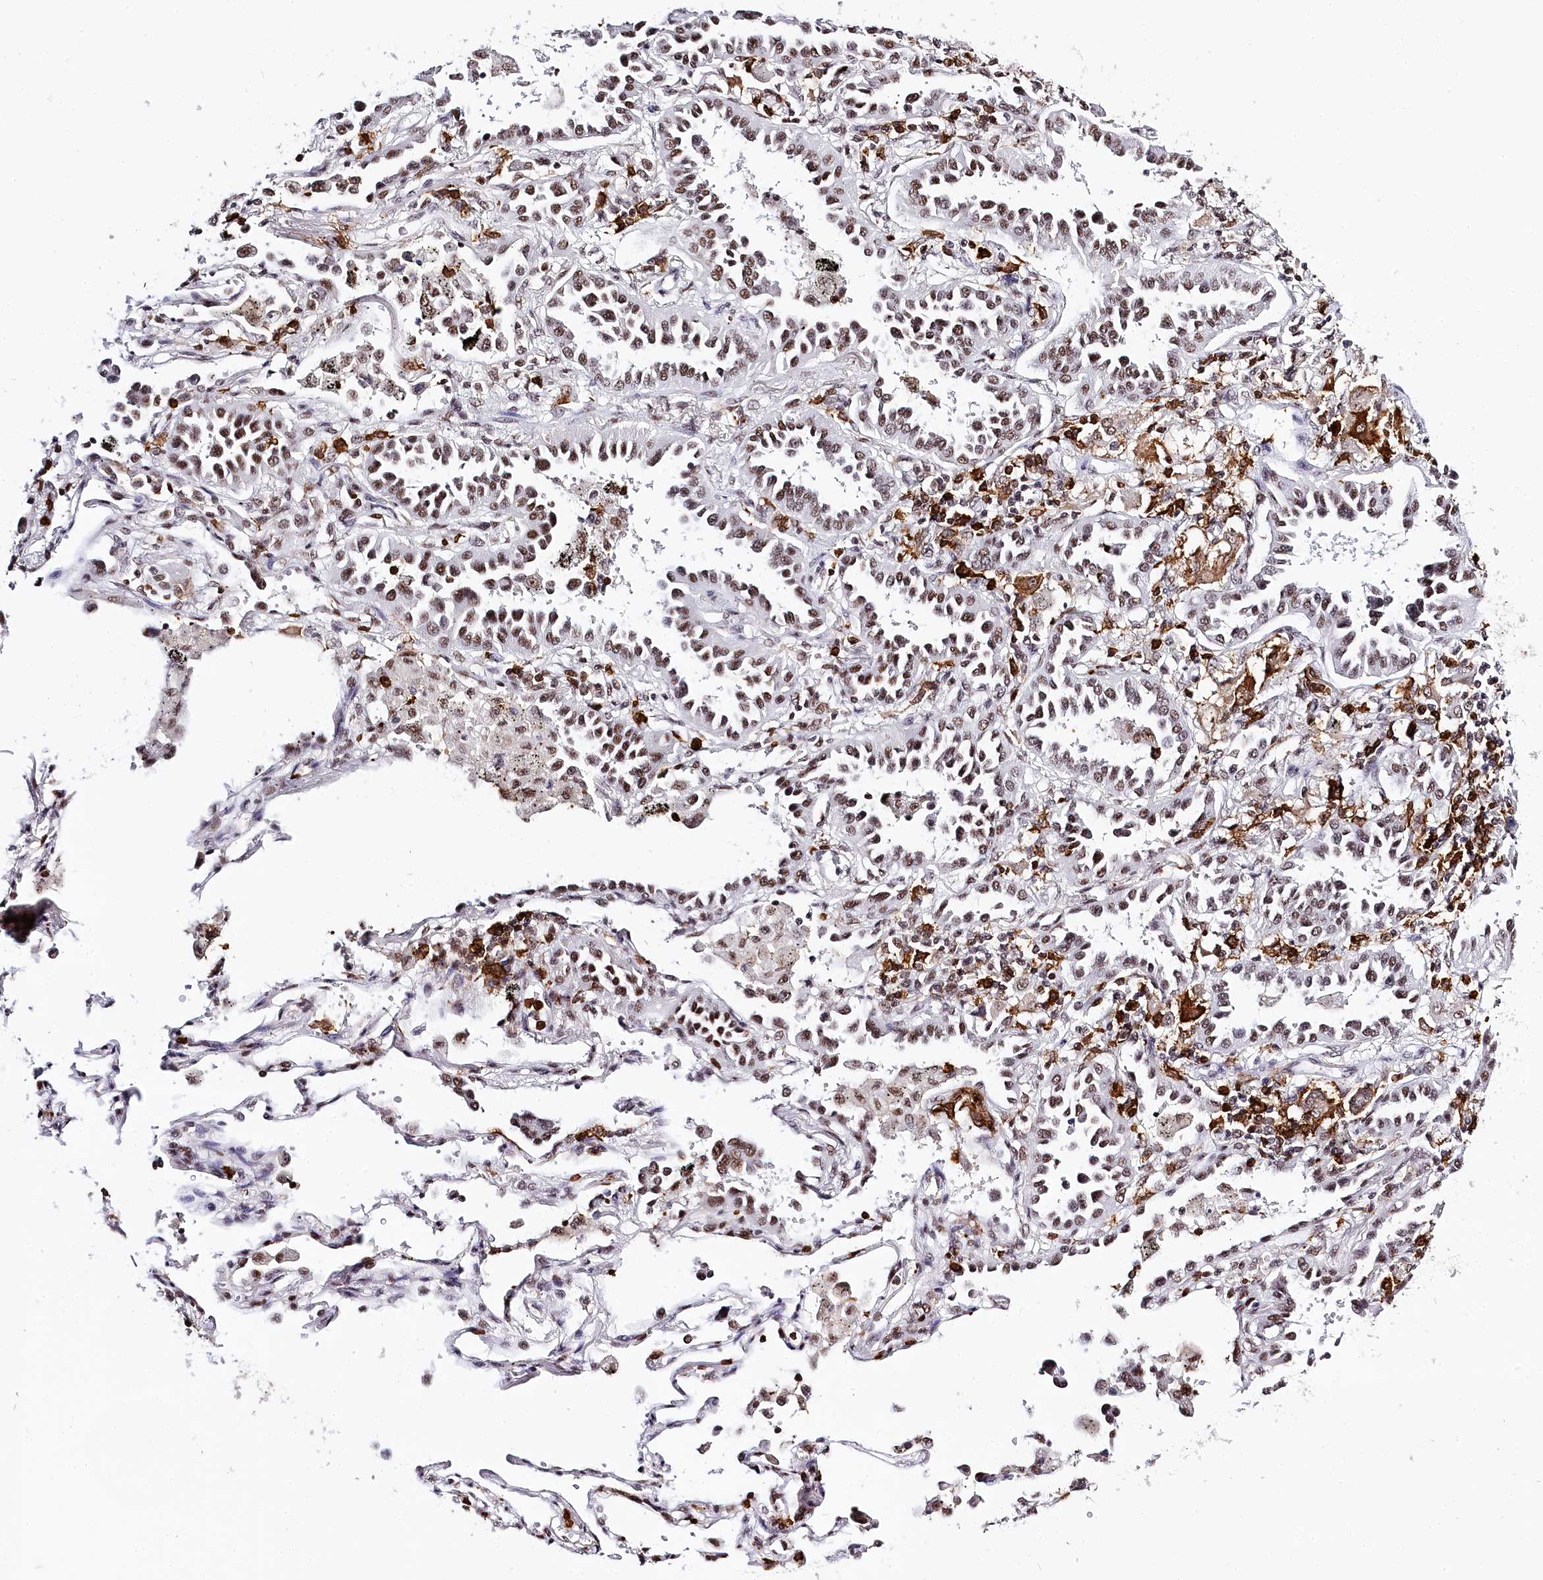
{"staining": {"intensity": "moderate", "quantity": ">75%", "location": "nuclear"}, "tissue": "lung cancer", "cell_type": "Tumor cells", "image_type": "cancer", "snomed": [{"axis": "morphology", "description": "Normal tissue, NOS"}, {"axis": "morphology", "description": "Adenocarcinoma, NOS"}, {"axis": "topography", "description": "Lung"}], "caption": "High-power microscopy captured an immunohistochemistry (IHC) image of lung adenocarcinoma, revealing moderate nuclear positivity in approximately >75% of tumor cells. (Stains: DAB in brown, nuclei in blue, Microscopy: brightfield microscopy at high magnification).", "gene": "BARD1", "patient": {"sex": "male", "age": 59}}